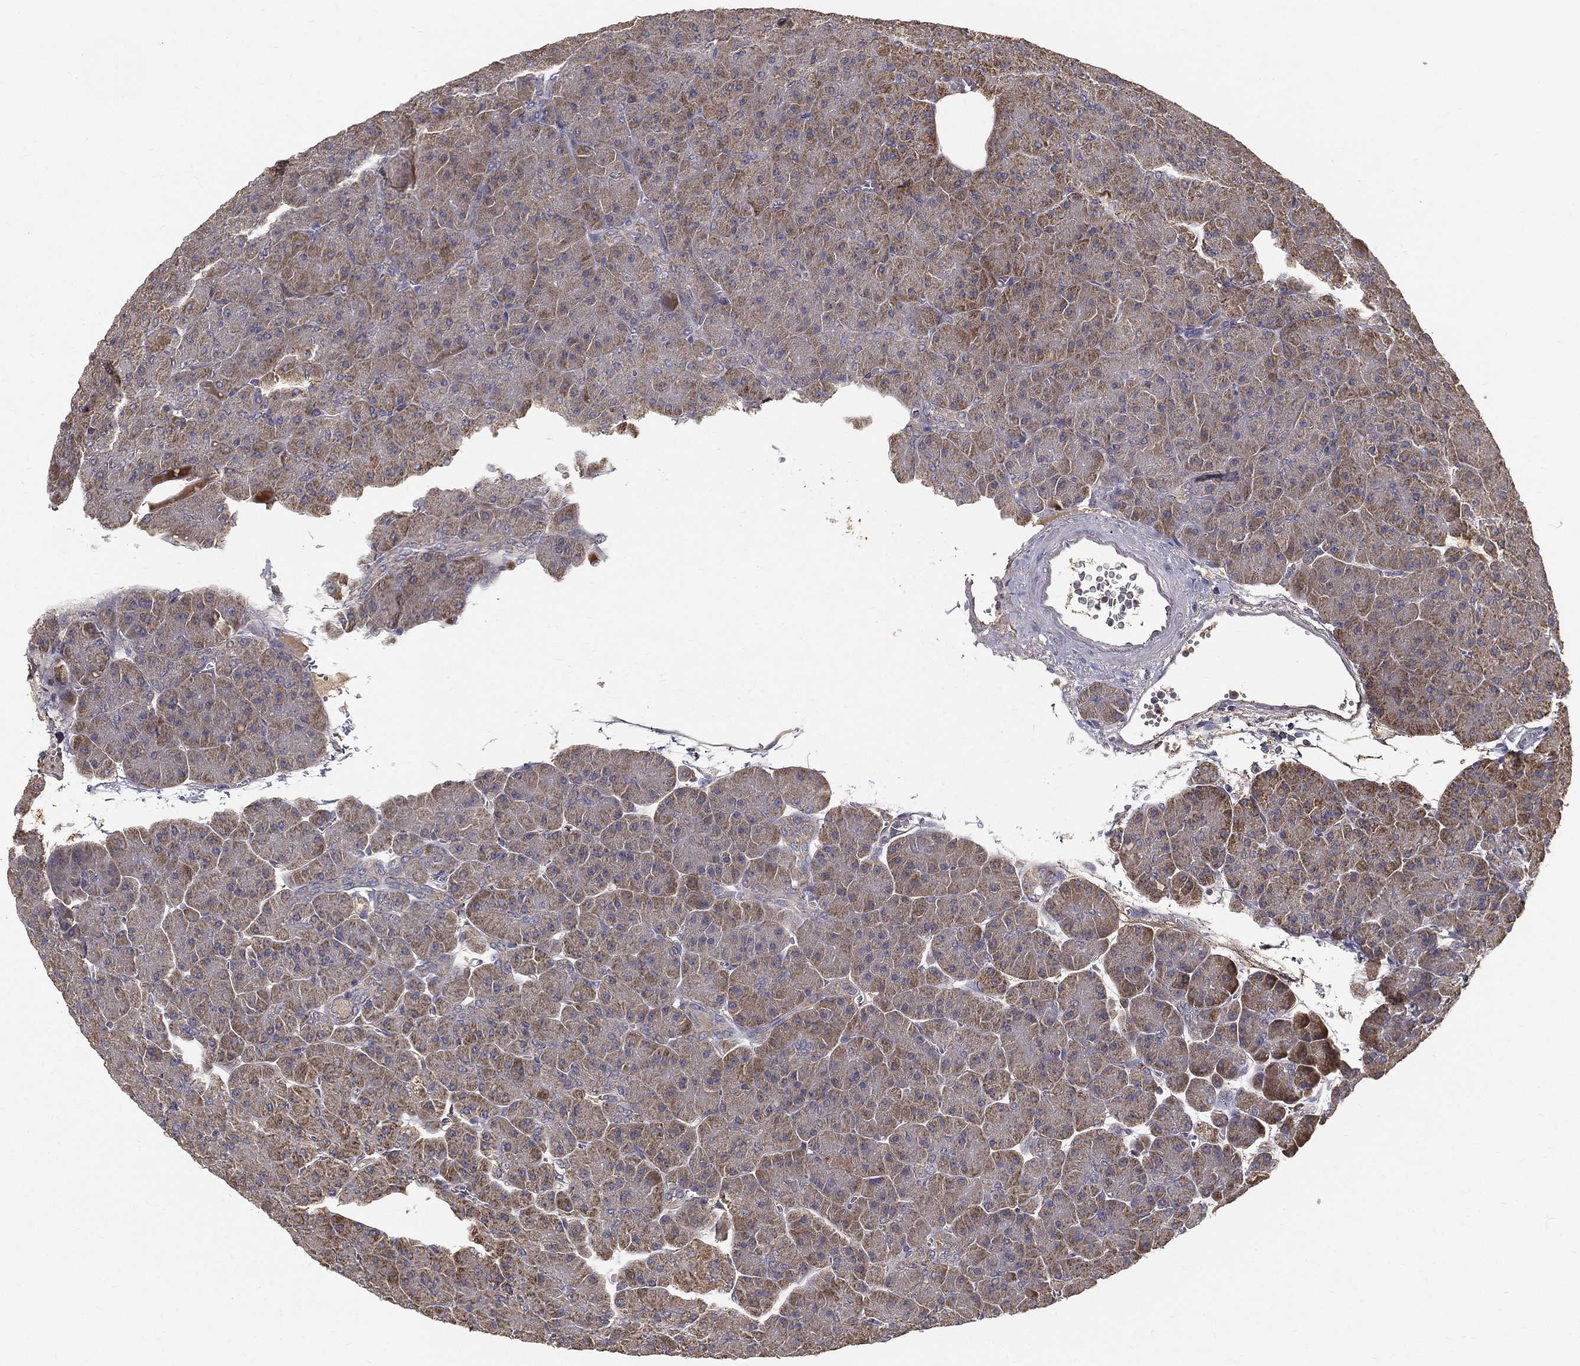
{"staining": {"intensity": "moderate", "quantity": "25%-75%", "location": "cytoplasmic/membranous"}, "tissue": "pancreas", "cell_type": "Exocrine glandular cells", "image_type": "normal", "snomed": [{"axis": "morphology", "description": "Normal tissue, NOS"}, {"axis": "topography", "description": "Pancreas"}], "caption": "Pancreas was stained to show a protein in brown. There is medium levels of moderate cytoplasmic/membranous staining in approximately 25%-75% of exocrine glandular cells. The protein of interest is stained brown, and the nuclei are stained in blue (DAB IHC with brightfield microscopy, high magnification).", "gene": "MT", "patient": {"sex": "male", "age": 61}}